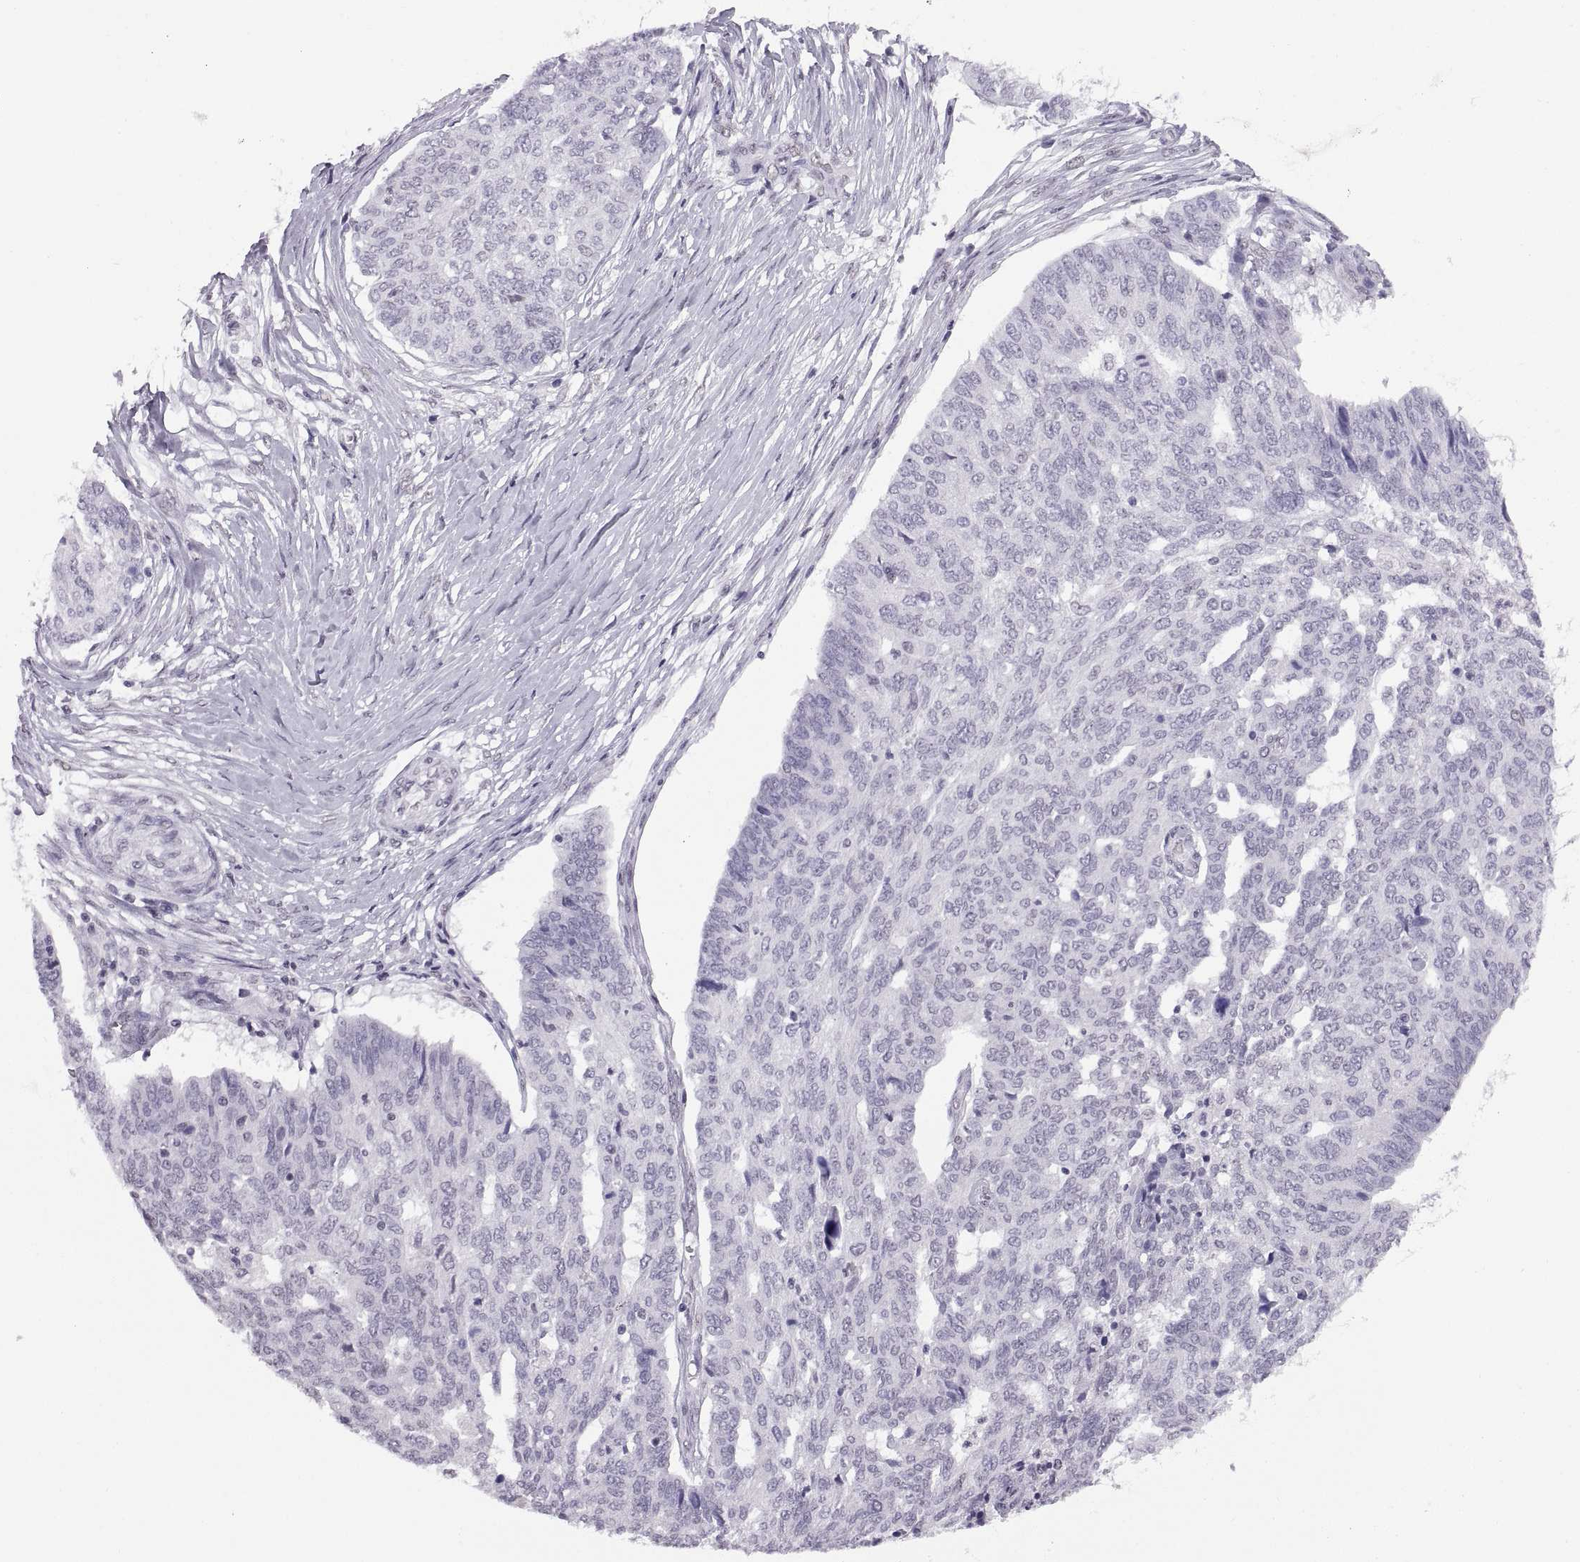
{"staining": {"intensity": "negative", "quantity": "none", "location": "none"}, "tissue": "ovarian cancer", "cell_type": "Tumor cells", "image_type": "cancer", "snomed": [{"axis": "morphology", "description": "Cystadenocarcinoma, serous, NOS"}, {"axis": "topography", "description": "Ovary"}], "caption": "Tumor cells show no significant staining in ovarian serous cystadenocarcinoma.", "gene": "CARTPT", "patient": {"sex": "female", "age": 67}}